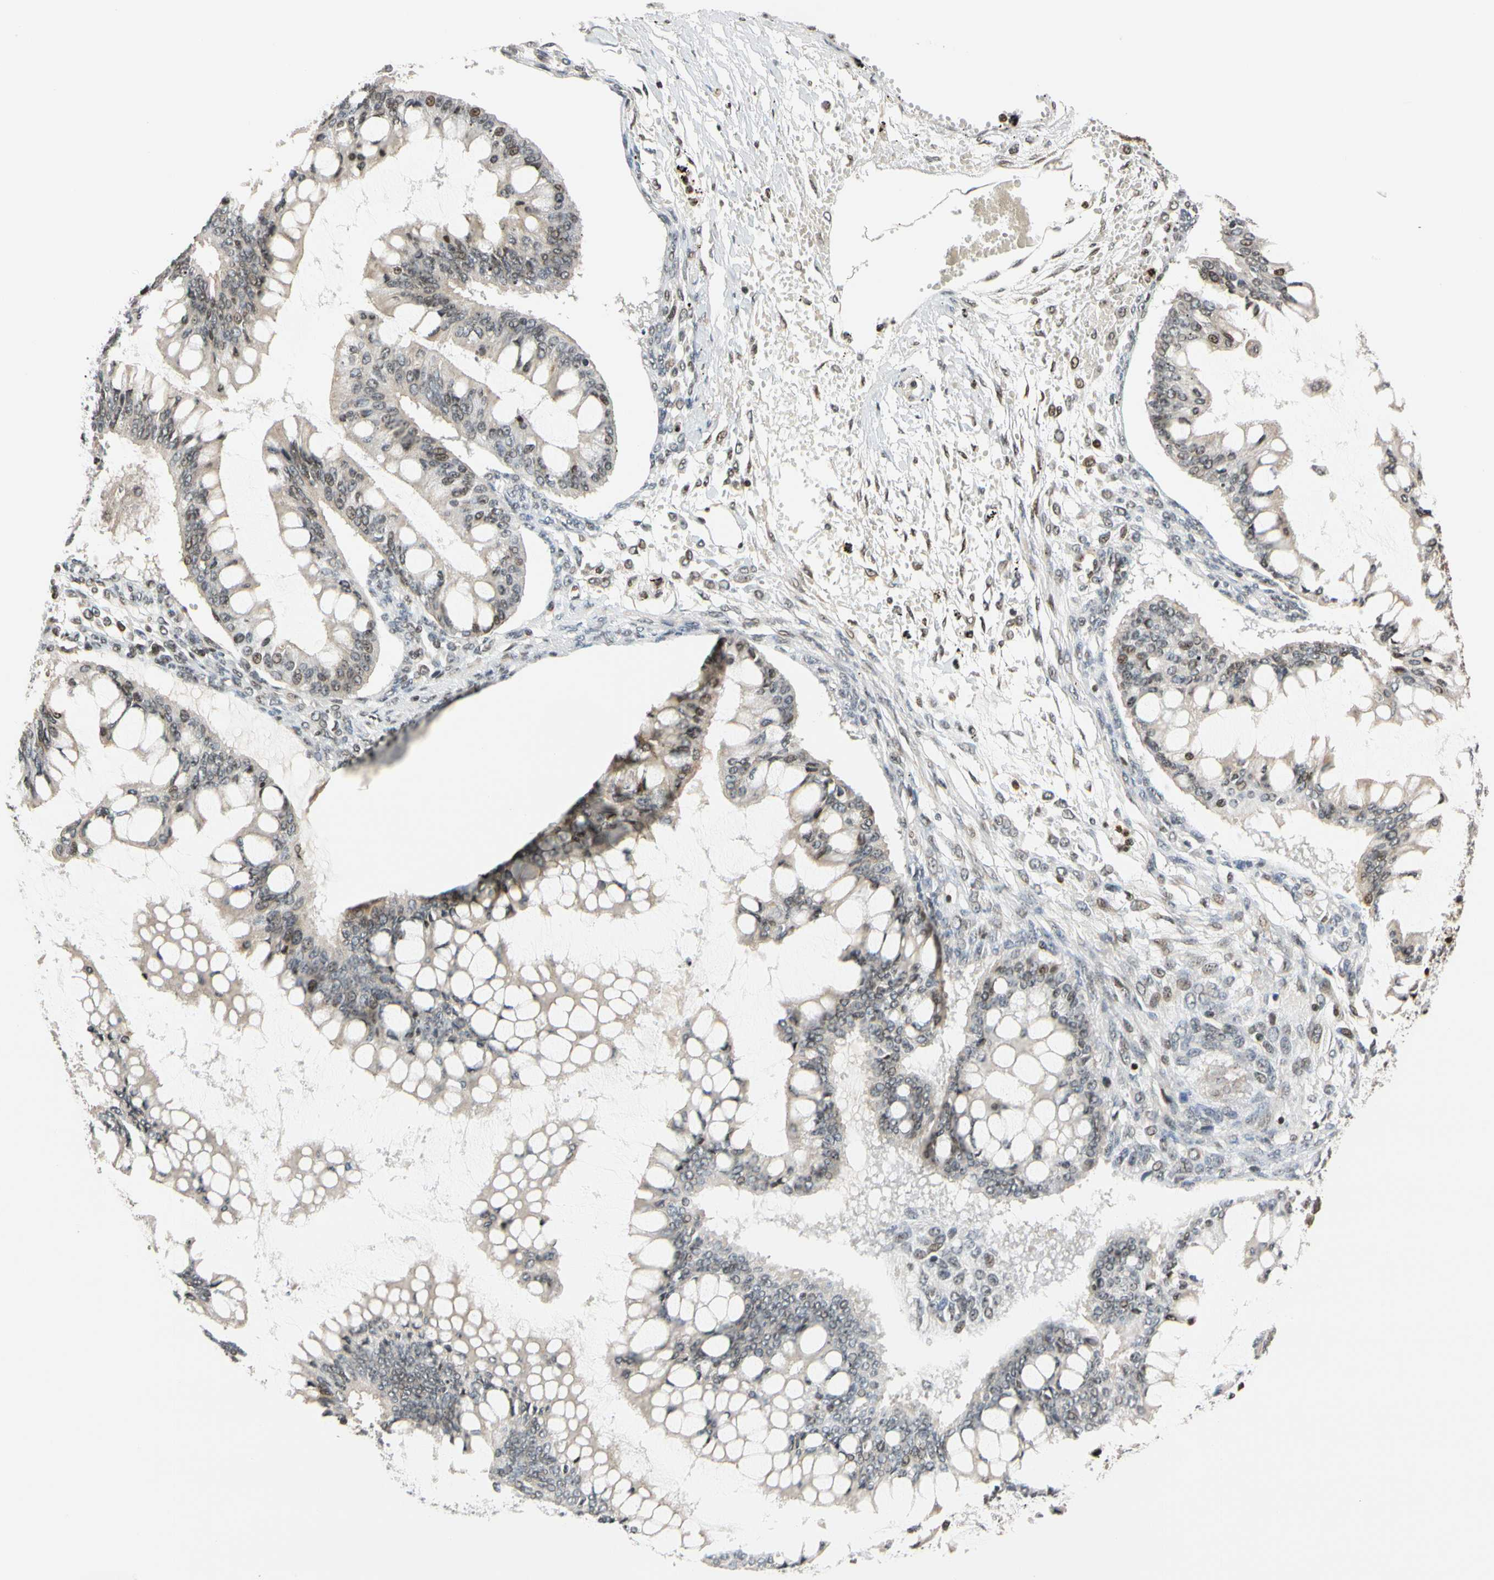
{"staining": {"intensity": "moderate", "quantity": "<25%", "location": "nuclear"}, "tissue": "ovarian cancer", "cell_type": "Tumor cells", "image_type": "cancer", "snomed": [{"axis": "morphology", "description": "Cystadenocarcinoma, mucinous, NOS"}, {"axis": "topography", "description": "Ovary"}], "caption": "IHC (DAB) staining of ovarian cancer (mucinous cystadenocarcinoma) reveals moderate nuclear protein expression in approximately <25% of tumor cells.", "gene": "CDK7", "patient": {"sex": "female", "age": 73}}